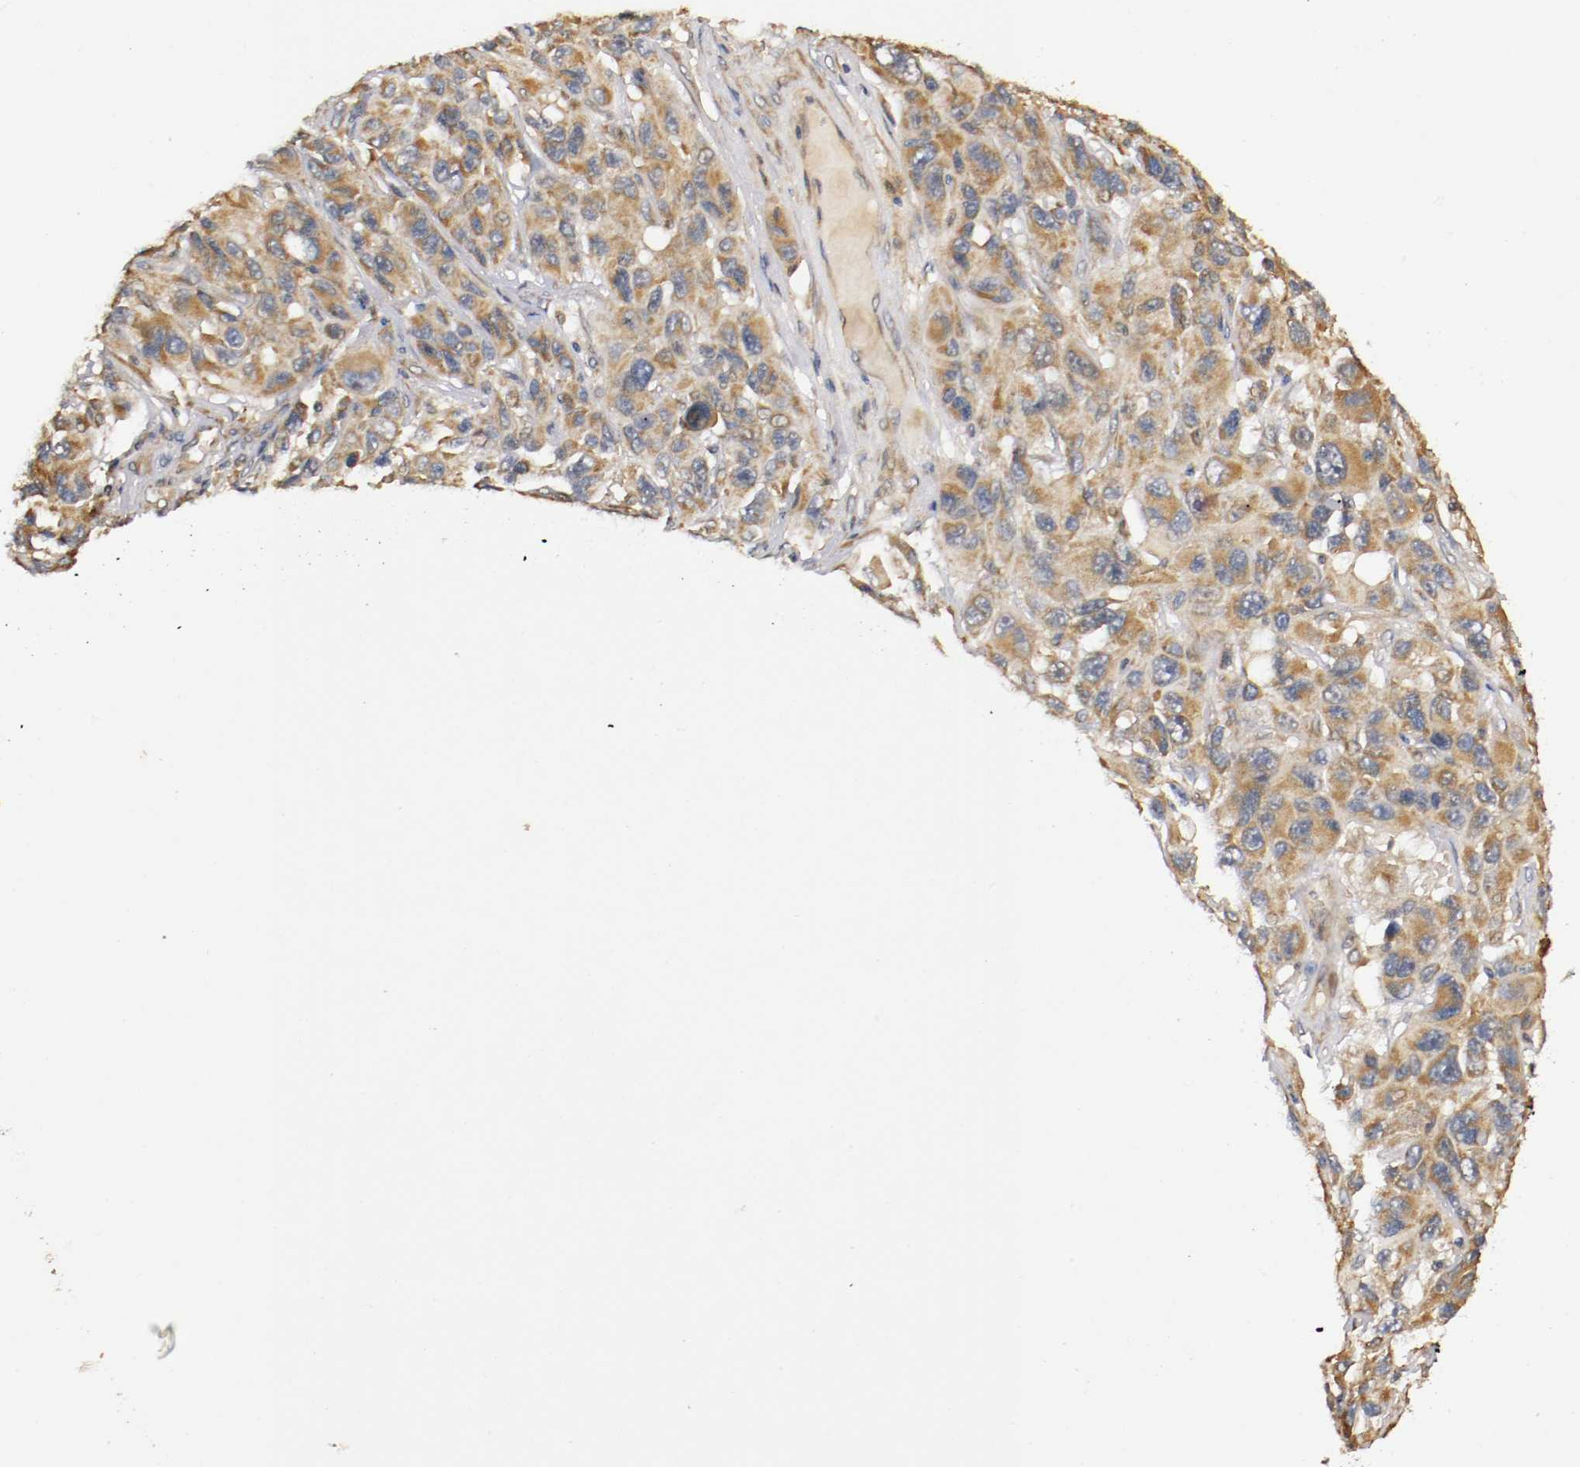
{"staining": {"intensity": "moderate", "quantity": ">75%", "location": "cytoplasmic/membranous"}, "tissue": "melanoma", "cell_type": "Tumor cells", "image_type": "cancer", "snomed": [{"axis": "morphology", "description": "Malignant melanoma, NOS"}, {"axis": "topography", "description": "Skin"}], "caption": "Tumor cells display medium levels of moderate cytoplasmic/membranous expression in about >75% of cells in human melanoma.", "gene": "VEZT", "patient": {"sex": "male", "age": 53}}